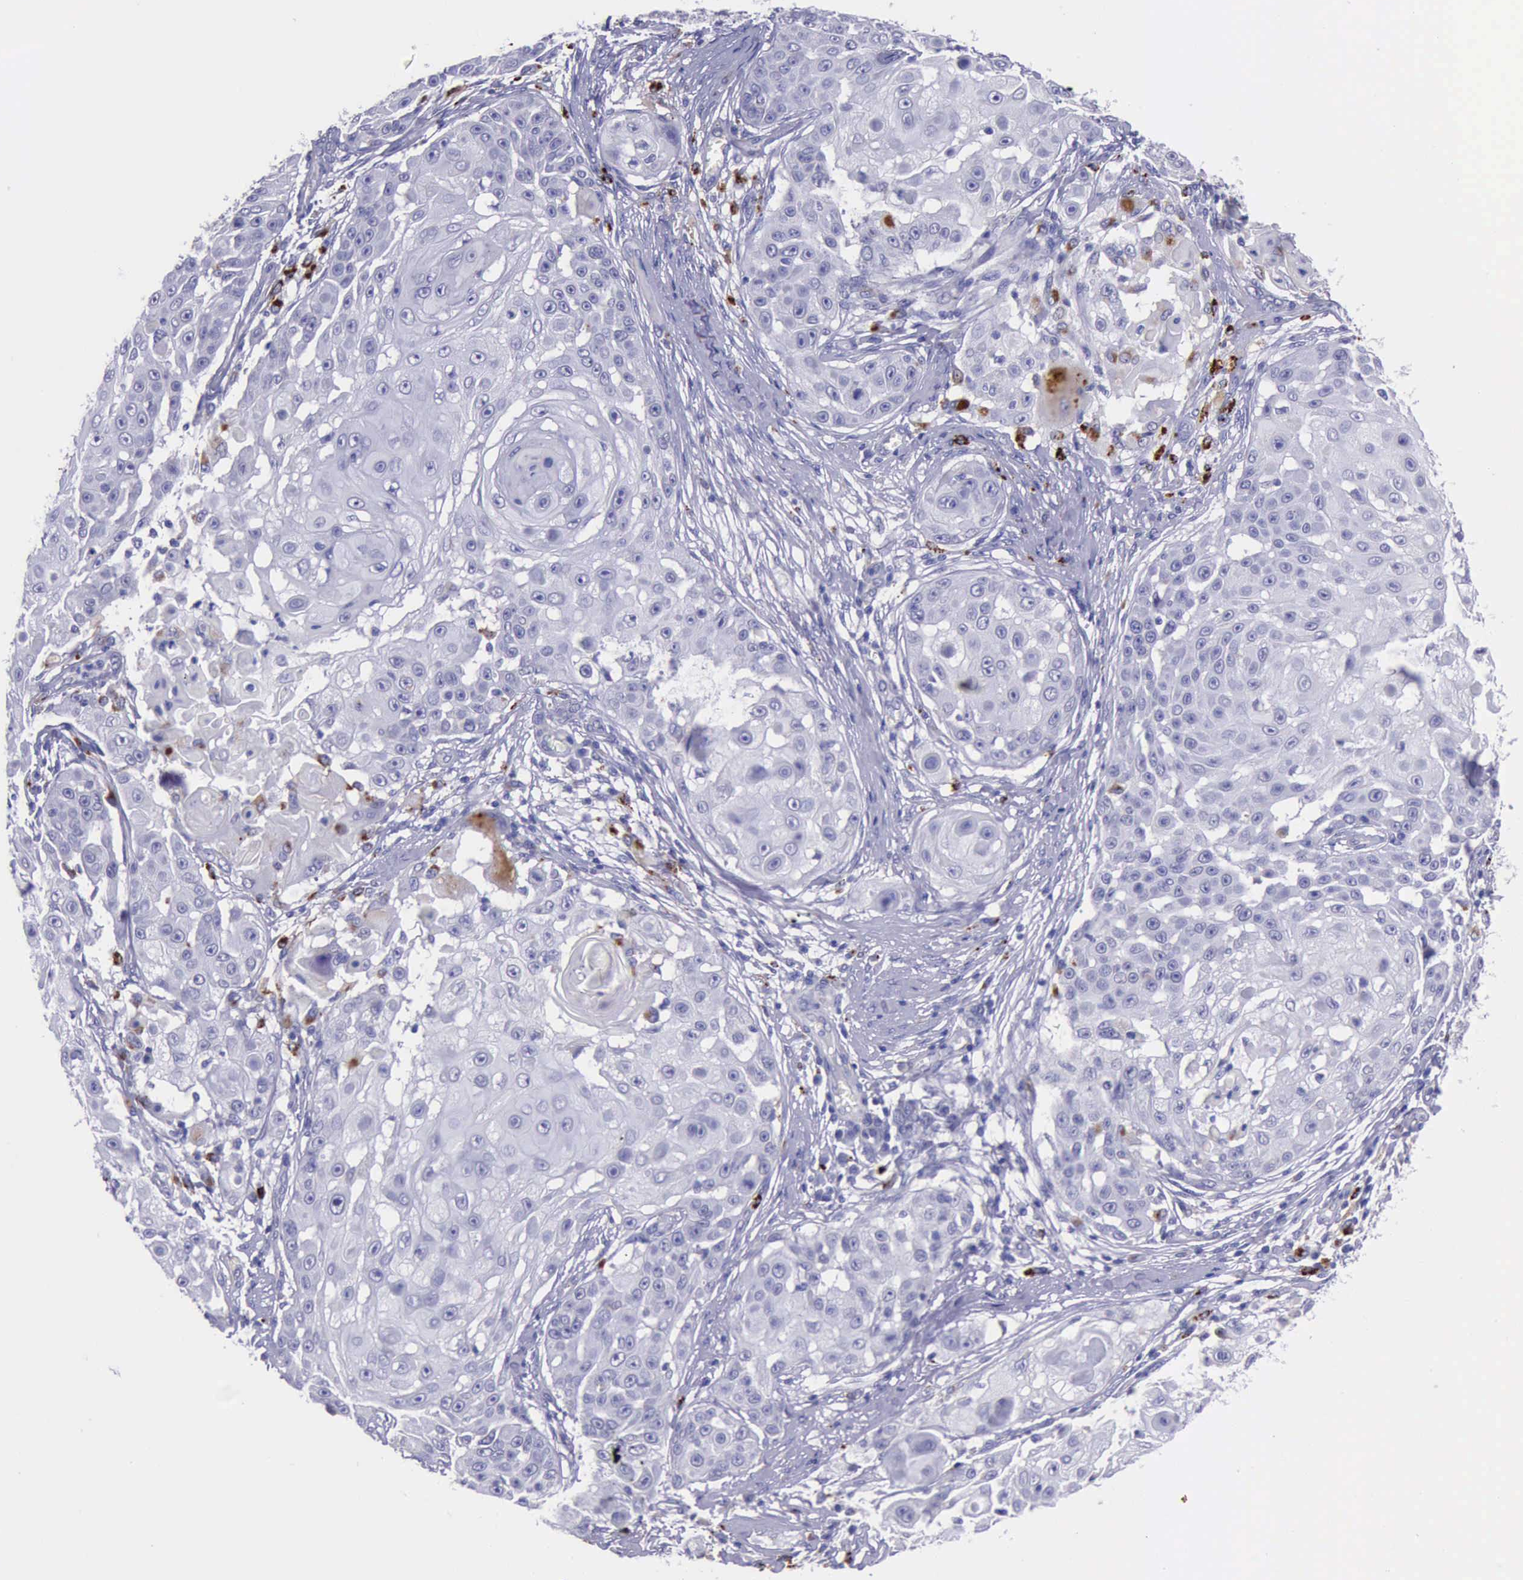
{"staining": {"intensity": "negative", "quantity": "none", "location": "none"}, "tissue": "skin cancer", "cell_type": "Tumor cells", "image_type": "cancer", "snomed": [{"axis": "morphology", "description": "Squamous cell carcinoma, NOS"}, {"axis": "topography", "description": "Skin"}], "caption": "Skin cancer was stained to show a protein in brown. There is no significant expression in tumor cells.", "gene": "GLA", "patient": {"sex": "female", "age": 57}}